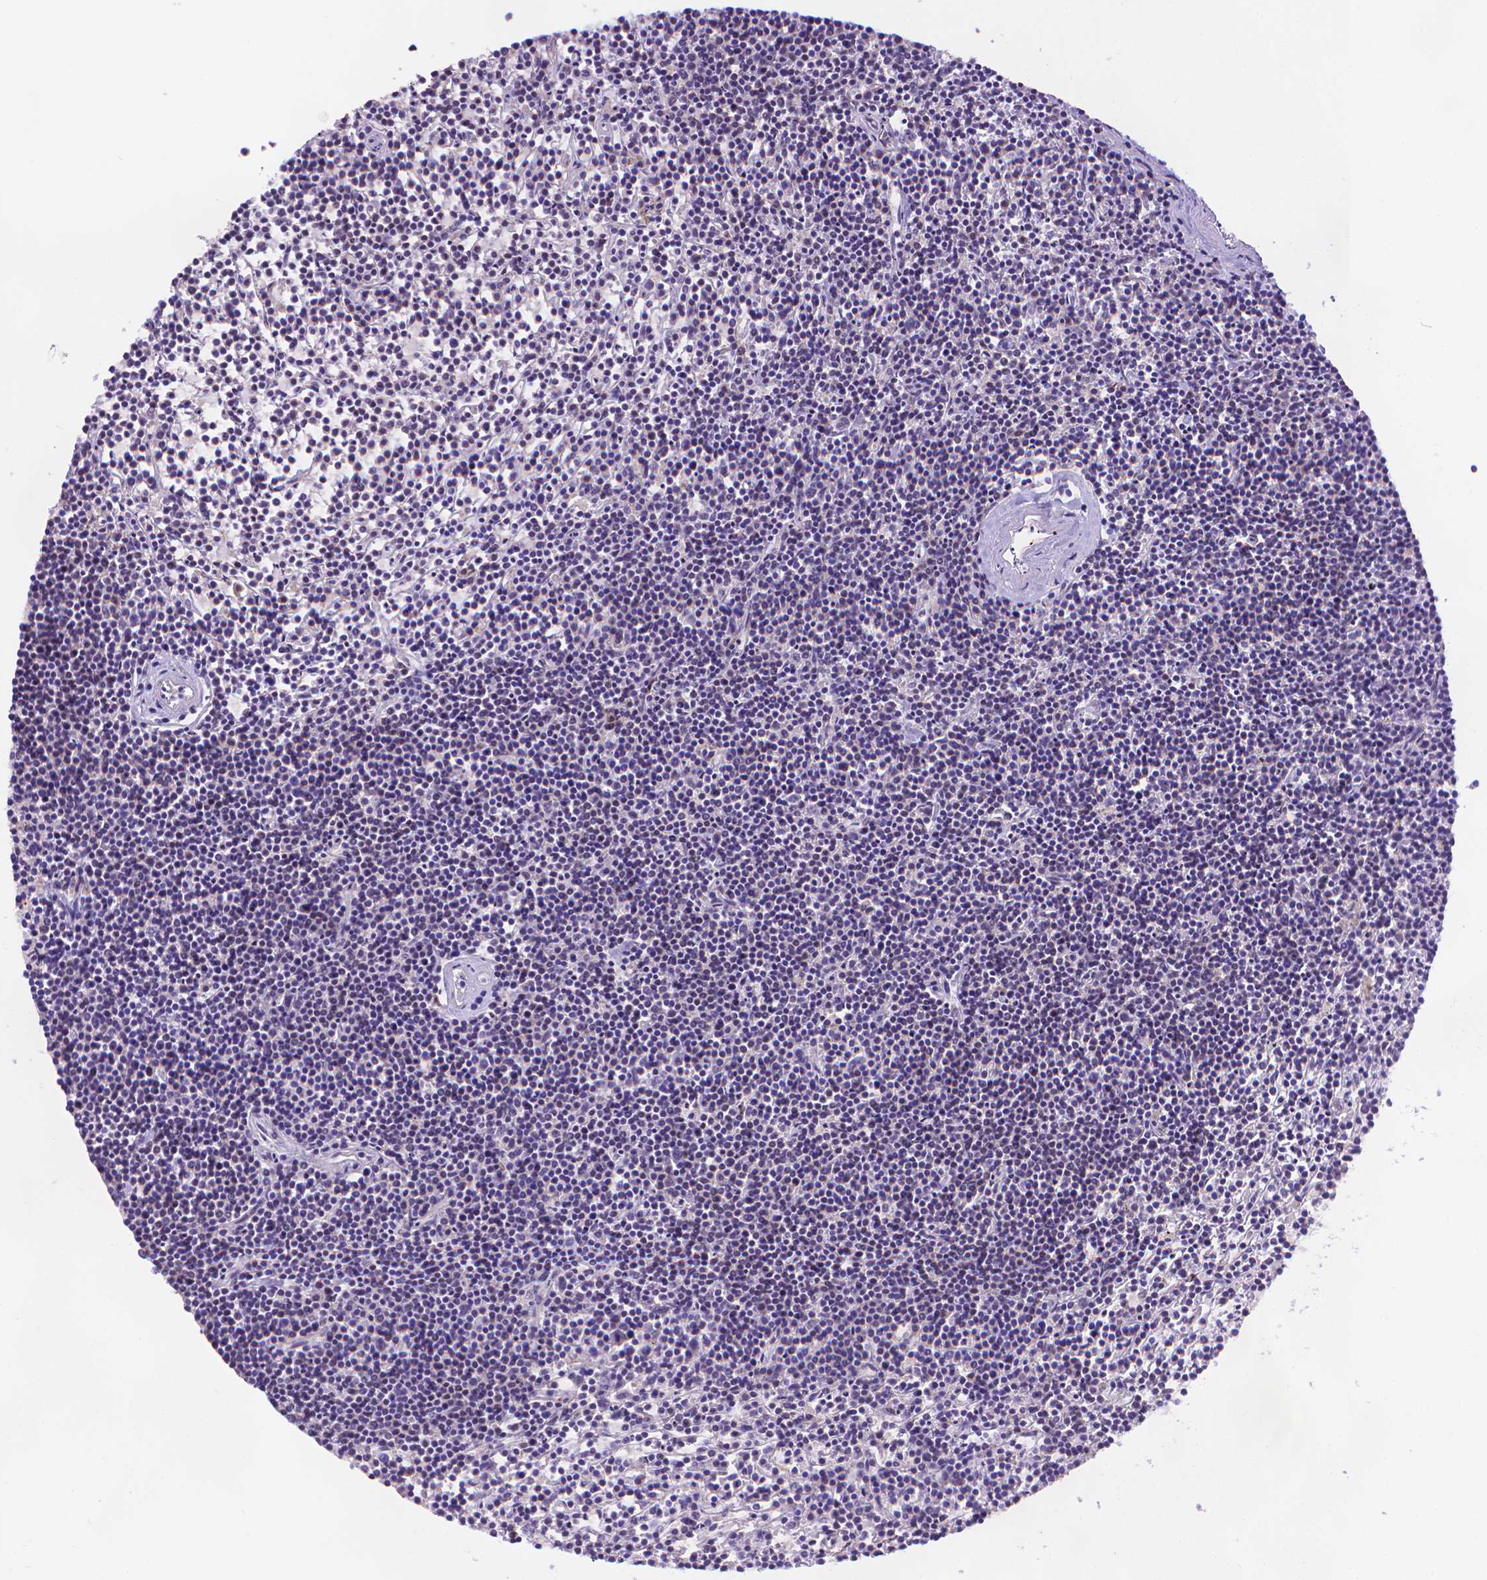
{"staining": {"intensity": "negative", "quantity": "none", "location": "none"}, "tissue": "lymphoma", "cell_type": "Tumor cells", "image_type": "cancer", "snomed": [{"axis": "morphology", "description": "Malignant lymphoma, non-Hodgkin's type, Low grade"}, {"axis": "topography", "description": "Spleen"}], "caption": "Human malignant lymphoma, non-Hodgkin's type (low-grade) stained for a protein using immunohistochemistry exhibits no expression in tumor cells.", "gene": "FGD2", "patient": {"sex": "female", "age": 19}}